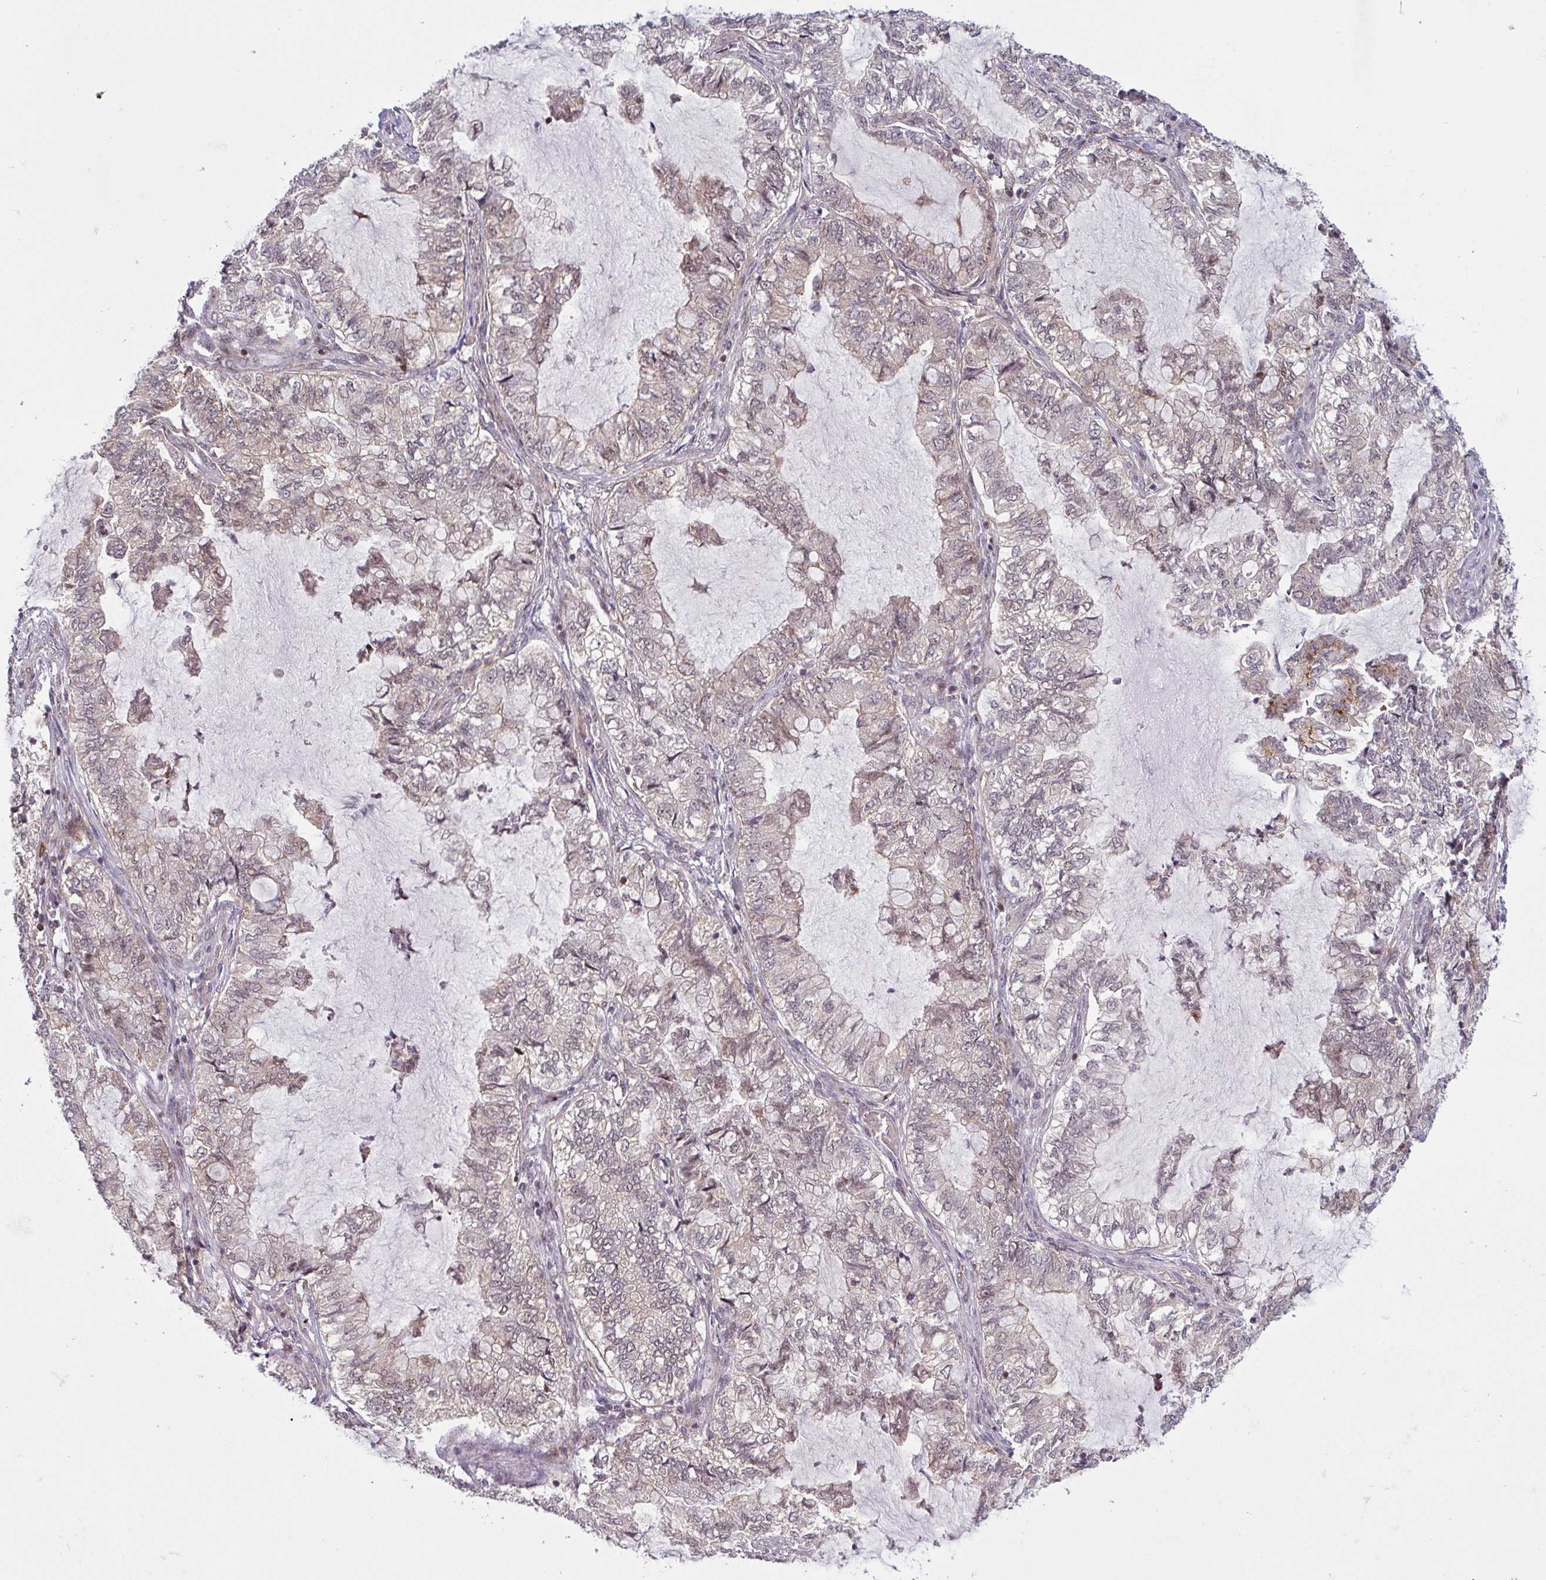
{"staining": {"intensity": "strong", "quantity": "25%-75%", "location": "cytoplasmic/membranous,nuclear"}, "tissue": "lung cancer", "cell_type": "Tumor cells", "image_type": "cancer", "snomed": [{"axis": "morphology", "description": "Adenocarcinoma, NOS"}, {"axis": "topography", "description": "Lymph node"}, {"axis": "topography", "description": "Lung"}], "caption": "There is high levels of strong cytoplasmic/membranous and nuclear expression in tumor cells of lung adenocarcinoma, as demonstrated by immunohistochemical staining (brown color).", "gene": "NLRP13", "patient": {"sex": "male", "age": 66}}